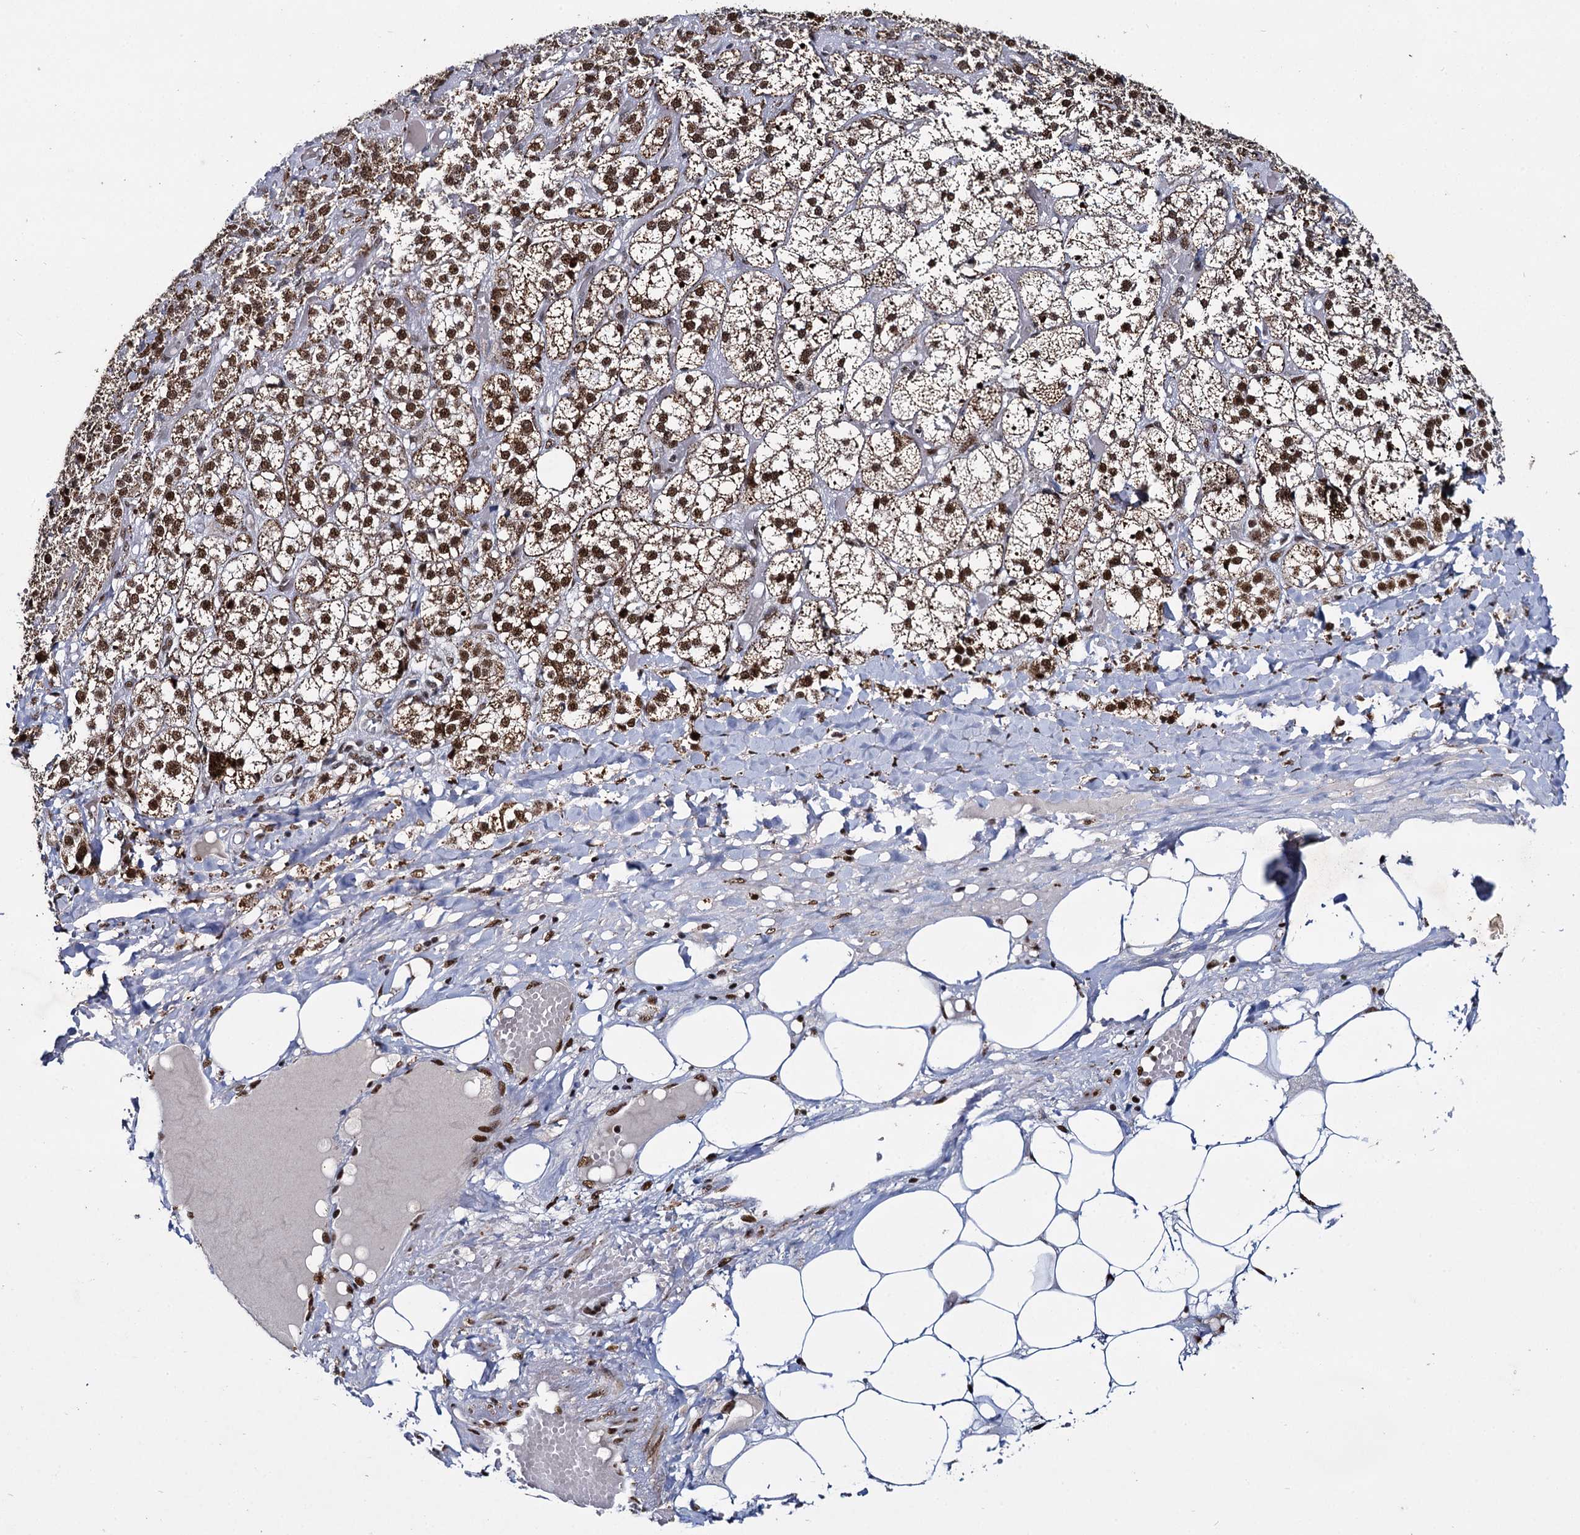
{"staining": {"intensity": "strong", "quantity": ">75%", "location": "cytoplasmic/membranous,nuclear"}, "tissue": "adrenal gland", "cell_type": "Glandular cells", "image_type": "normal", "snomed": [{"axis": "morphology", "description": "Normal tissue, NOS"}, {"axis": "topography", "description": "Adrenal gland"}], "caption": "Immunohistochemistry (DAB (3,3'-diaminobenzidine)) staining of unremarkable adrenal gland exhibits strong cytoplasmic/membranous,nuclear protein staining in about >75% of glandular cells.", "gene": "RPUSD4", "patient": {"sex": "female", "age": 61}}